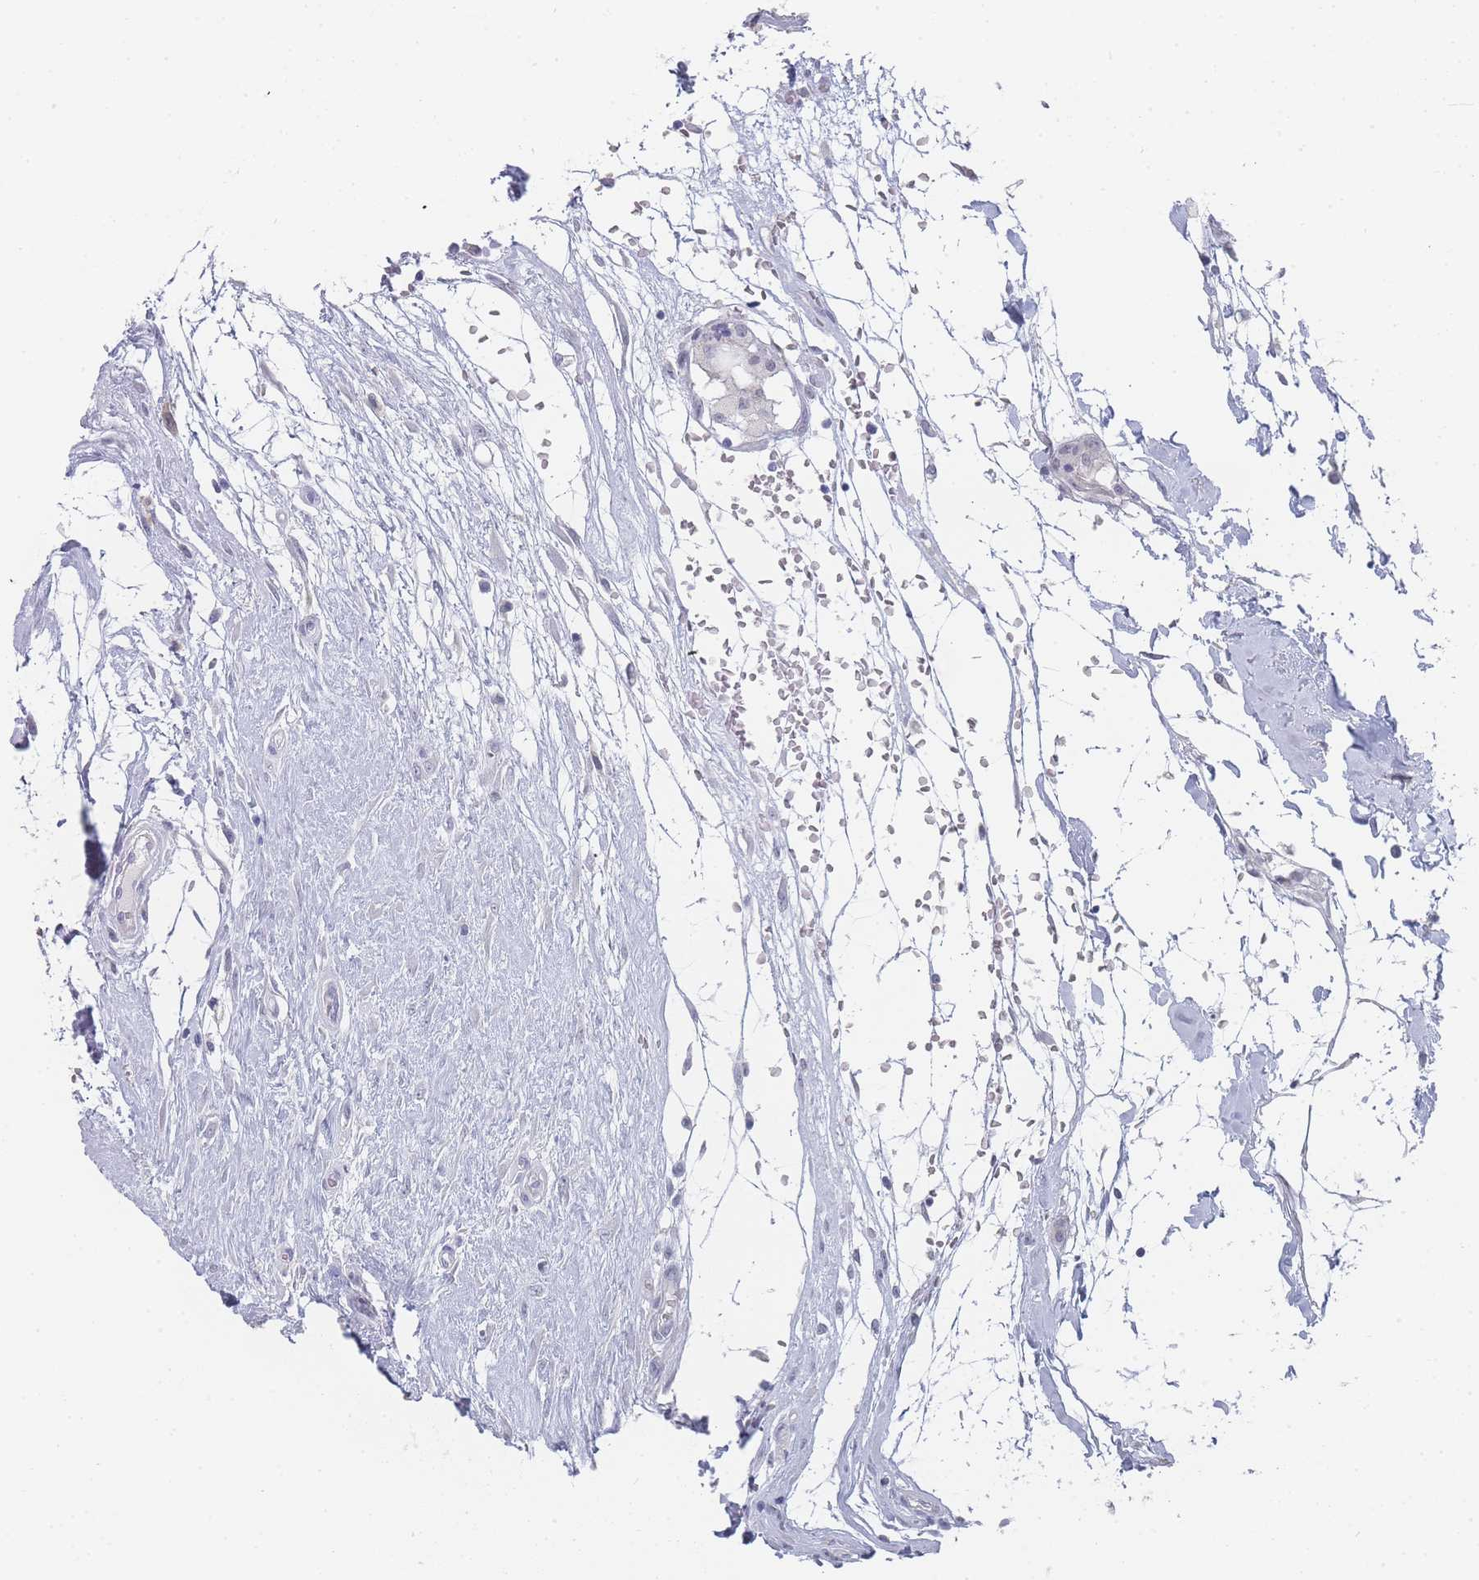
{"staining": {"intensity": "negative", "quantity": "none", "location": "none"}, "tissue": "breast cancer", "cell_type": "Tumor cells", "image_type": "cancer", "snomed": [{"axis": "morphology", "description": "Duct carcinoma"}, {"axis": "topography", "description": "Breast"}], "caption": "This is an immunohistochemistry image of human breast cancer. There is no positivity in tumor cells.", "gene": "IMPG1", "patient": {"sex": "female", "age": 55}}